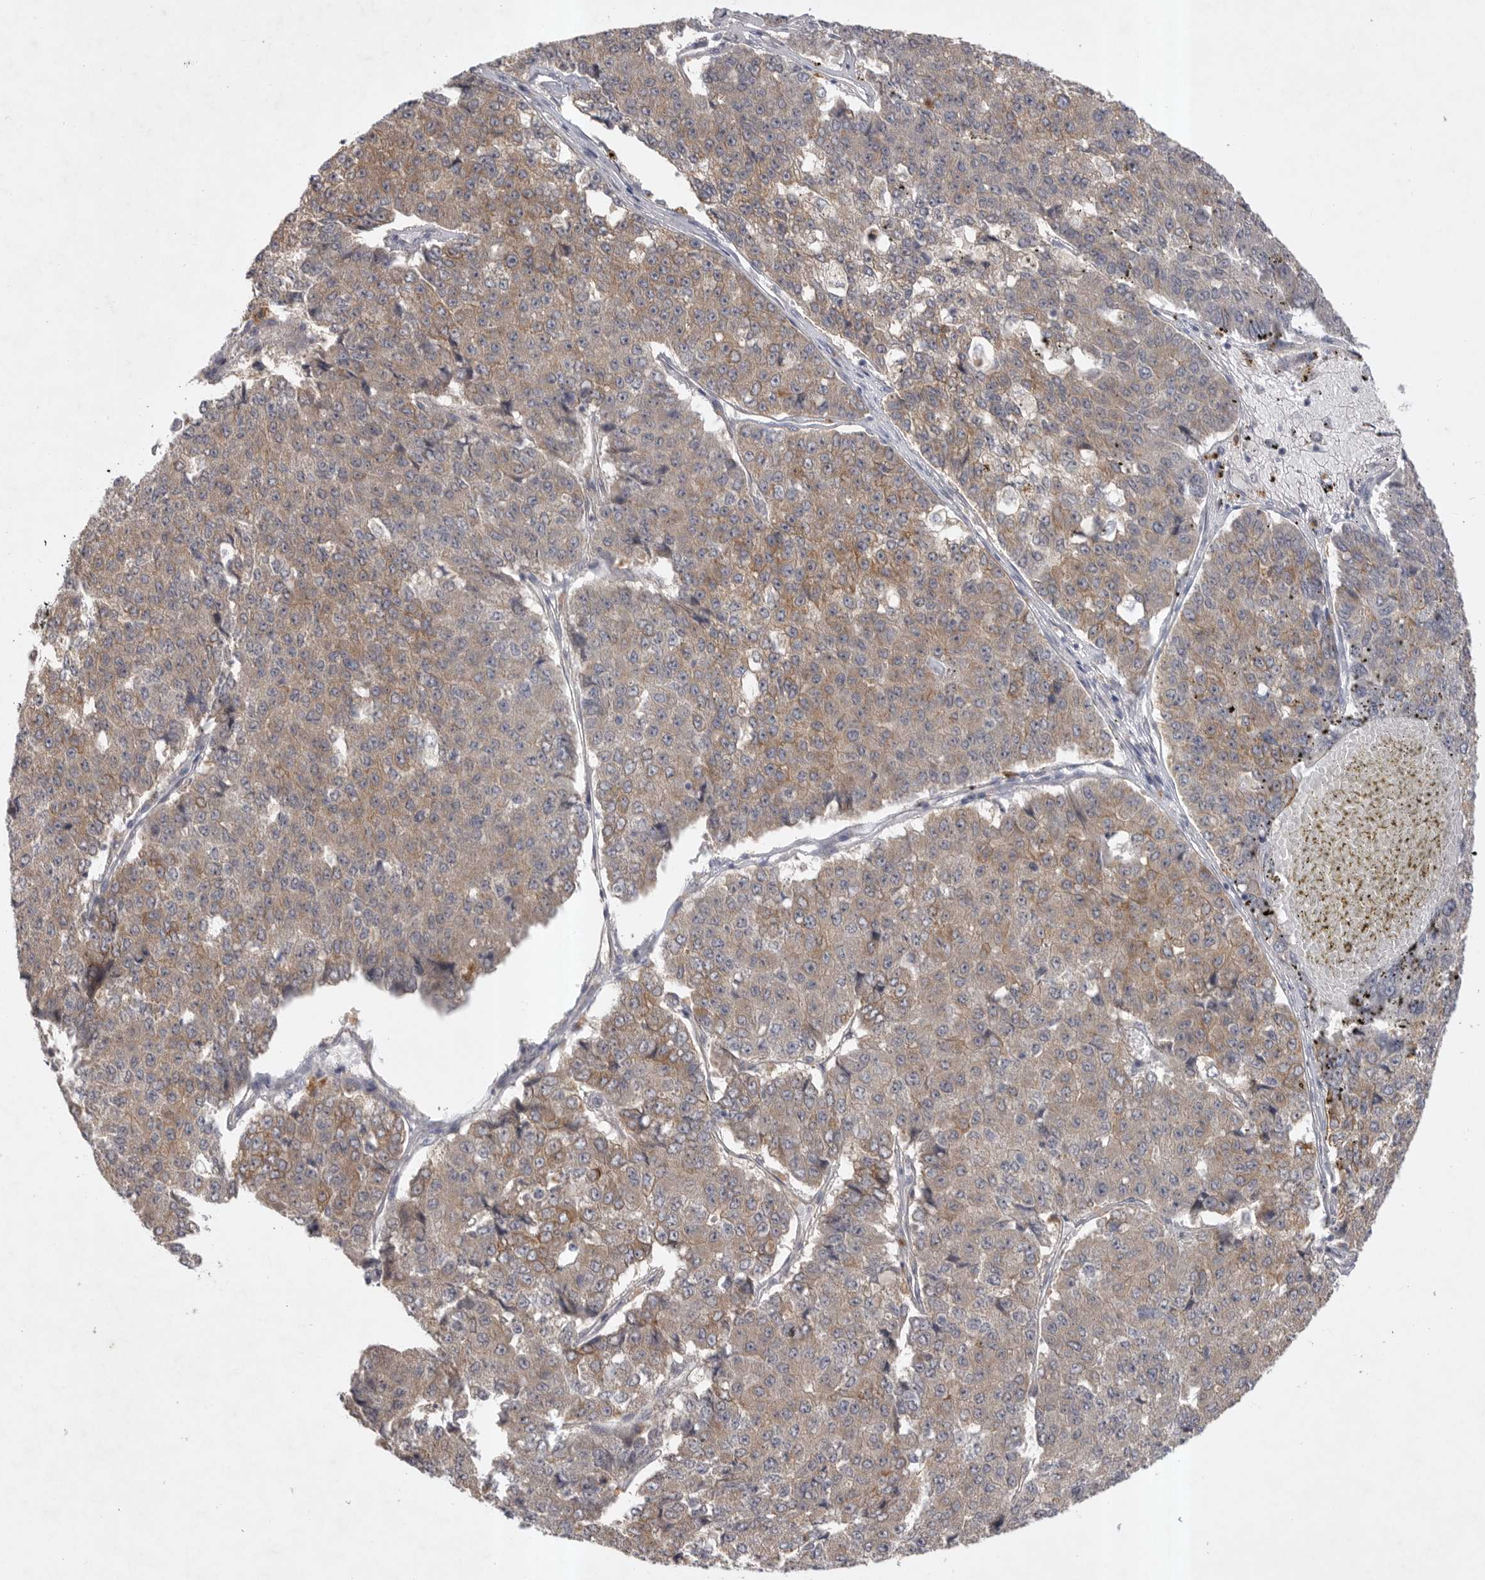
{"staining": {"intensity": "moderate", "quantity": "25%-75%", "location": "cytoplasmic/membranous"}, "tissue": "pancreatic cancer", "cell_type": "Tumor cells", "image_type": "cancer", "snomed": [{"axis": "morphology", "description": "Adenocarcinoma, NOS"}, {"axis": "topography", "description": "Pancreas"}], "caption": "IHC of human pancreatic cancer (adenocarcinoma) reveals medium levels of moderate cytoplasmic/membranous expression in approximately 25%-75% of tumor cells. The staining was performed using DAB, with brown indicating positive protein expression. Nuclei are stained blue with hematoxylin.", "gene": "DHDDS", "patient": {"sex": "male", "age": 50}}